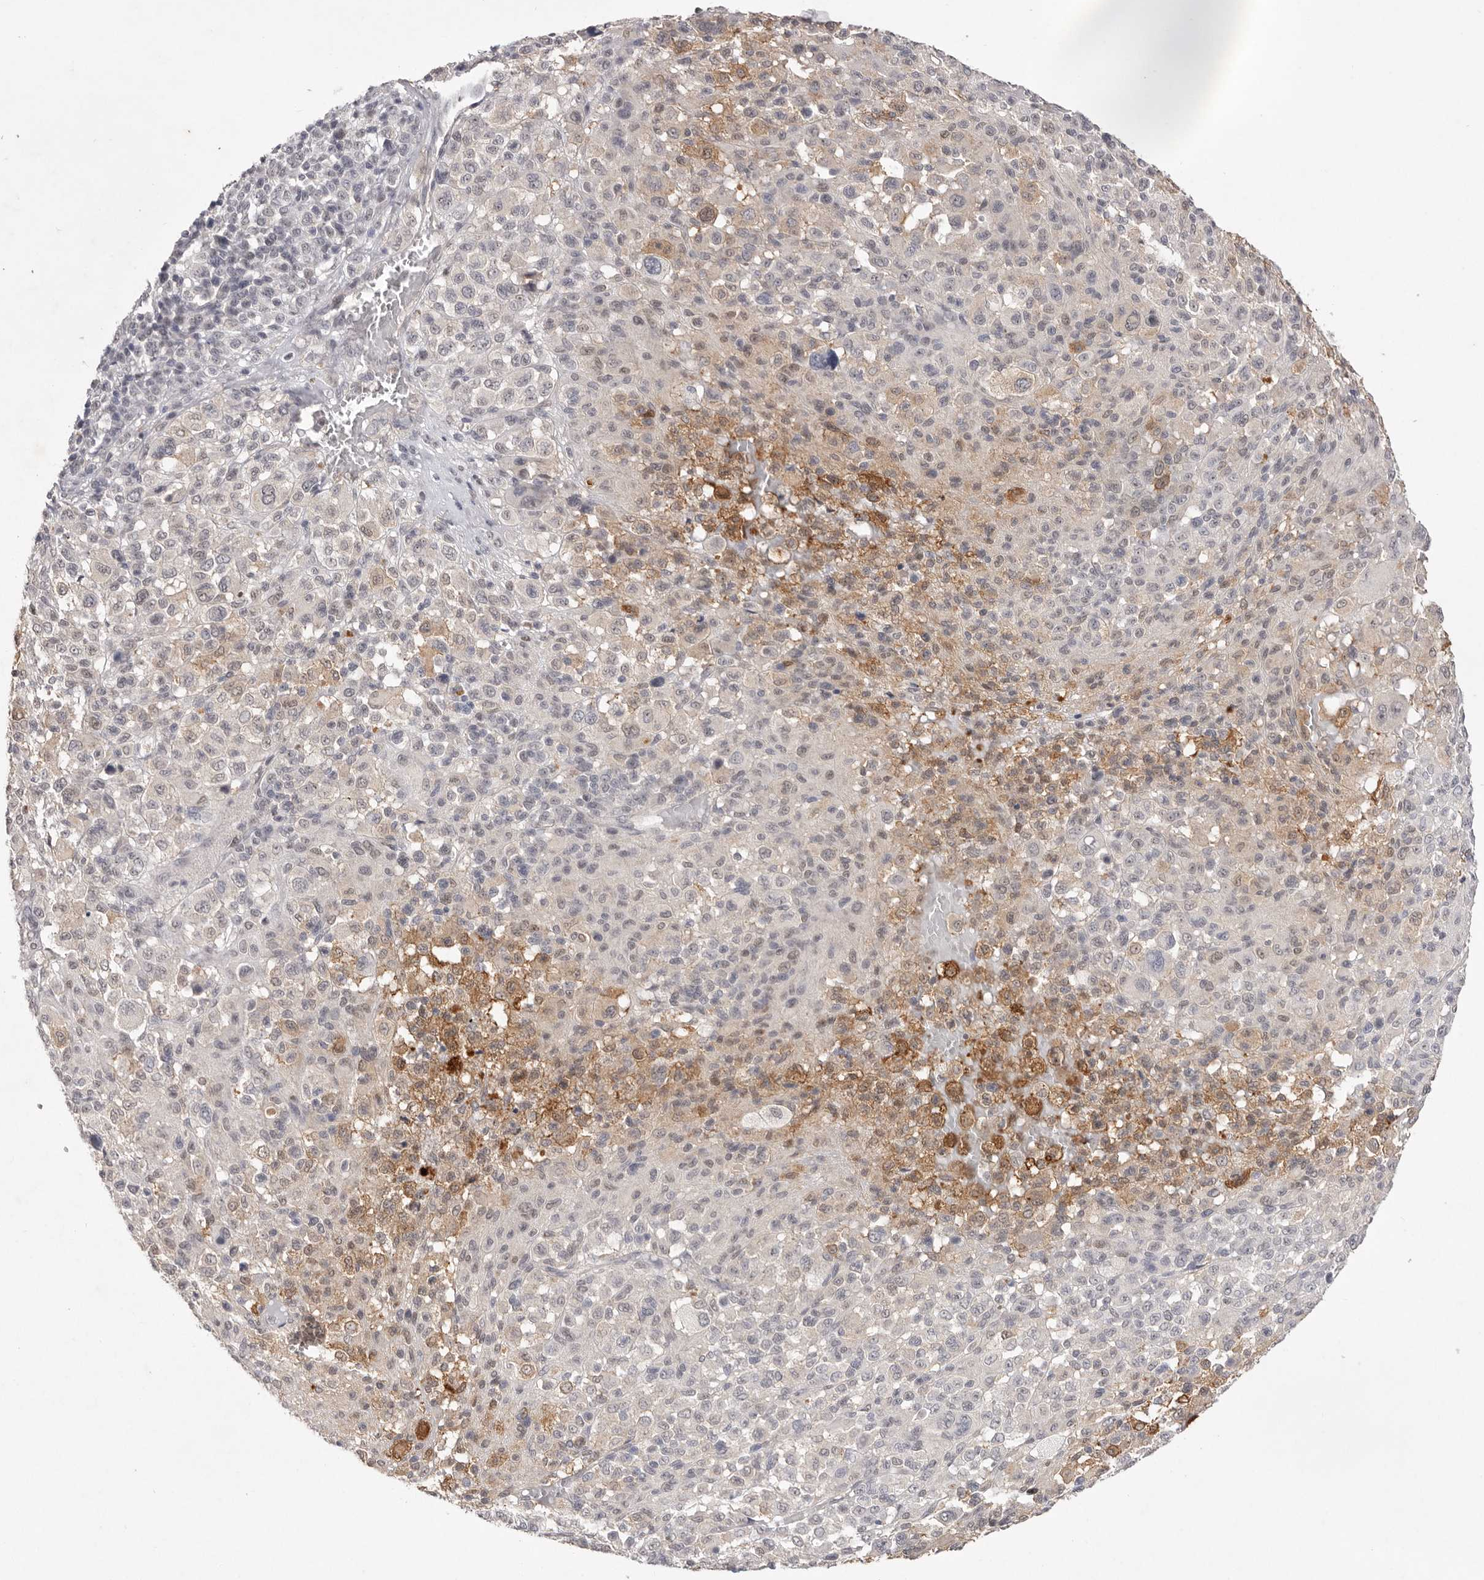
{"staining": {"intensity": "moderate", "quantity": "<25%", "location": "cytoplasmic/membranous,nuclear"}, "tissue": "melanoma", "cell_type": "Tumor cells", "image_type": "cancer", "snomed": [{"axis": "morphology", "description": "Malignant melanoma, Metastatic site"}, {"axis": "topography", "description": "Skin"}], "caption": "Human melanoma stained with a brown dye displays moderate cytoplasmic/membranous and nuclear positive positivity in about <25% of tumor cells.", "gene": "TADA1", "patient": {"sex": "female", "age": 74}}